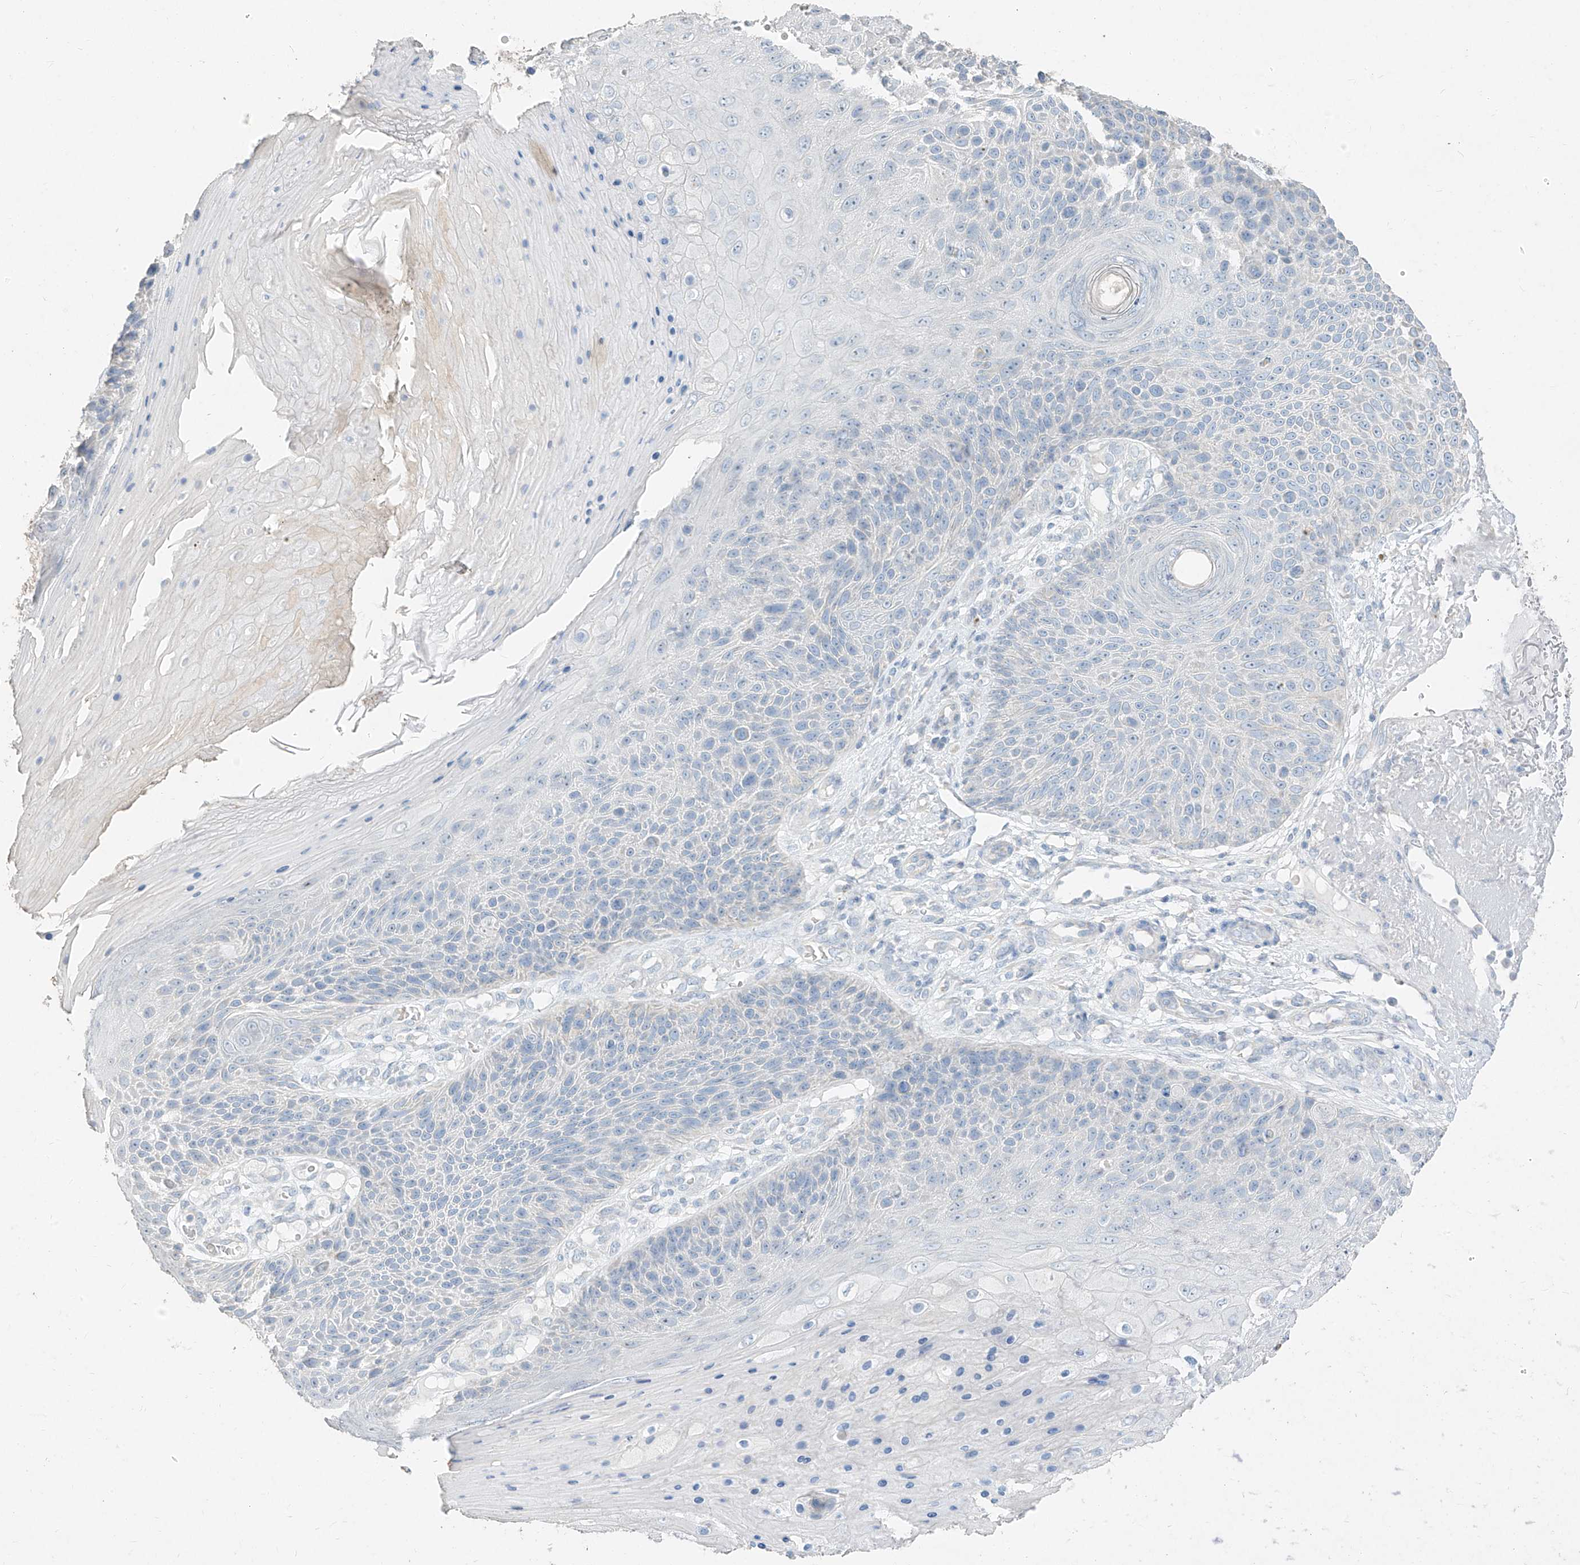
{"staining": {"intensity": "negative", "quantity": "none", "location": "none"}, "tissue": "skin cancer", "cell_type": "Tumor cells", "image_type": "cancer", "snomed": [{"axis": "morphology", "description": "Squamous cell carcinoma, NOS"}, {"axis": "topography", "description": "Skin"}], "caption": "The immunohistochemistry (IHC) image has no significant expression in tumor cells of skin cancer (squamous cell carcinoma) tissue.", "gene": "ZZEF1", "patient": {"sex": "female", "age": 88}}